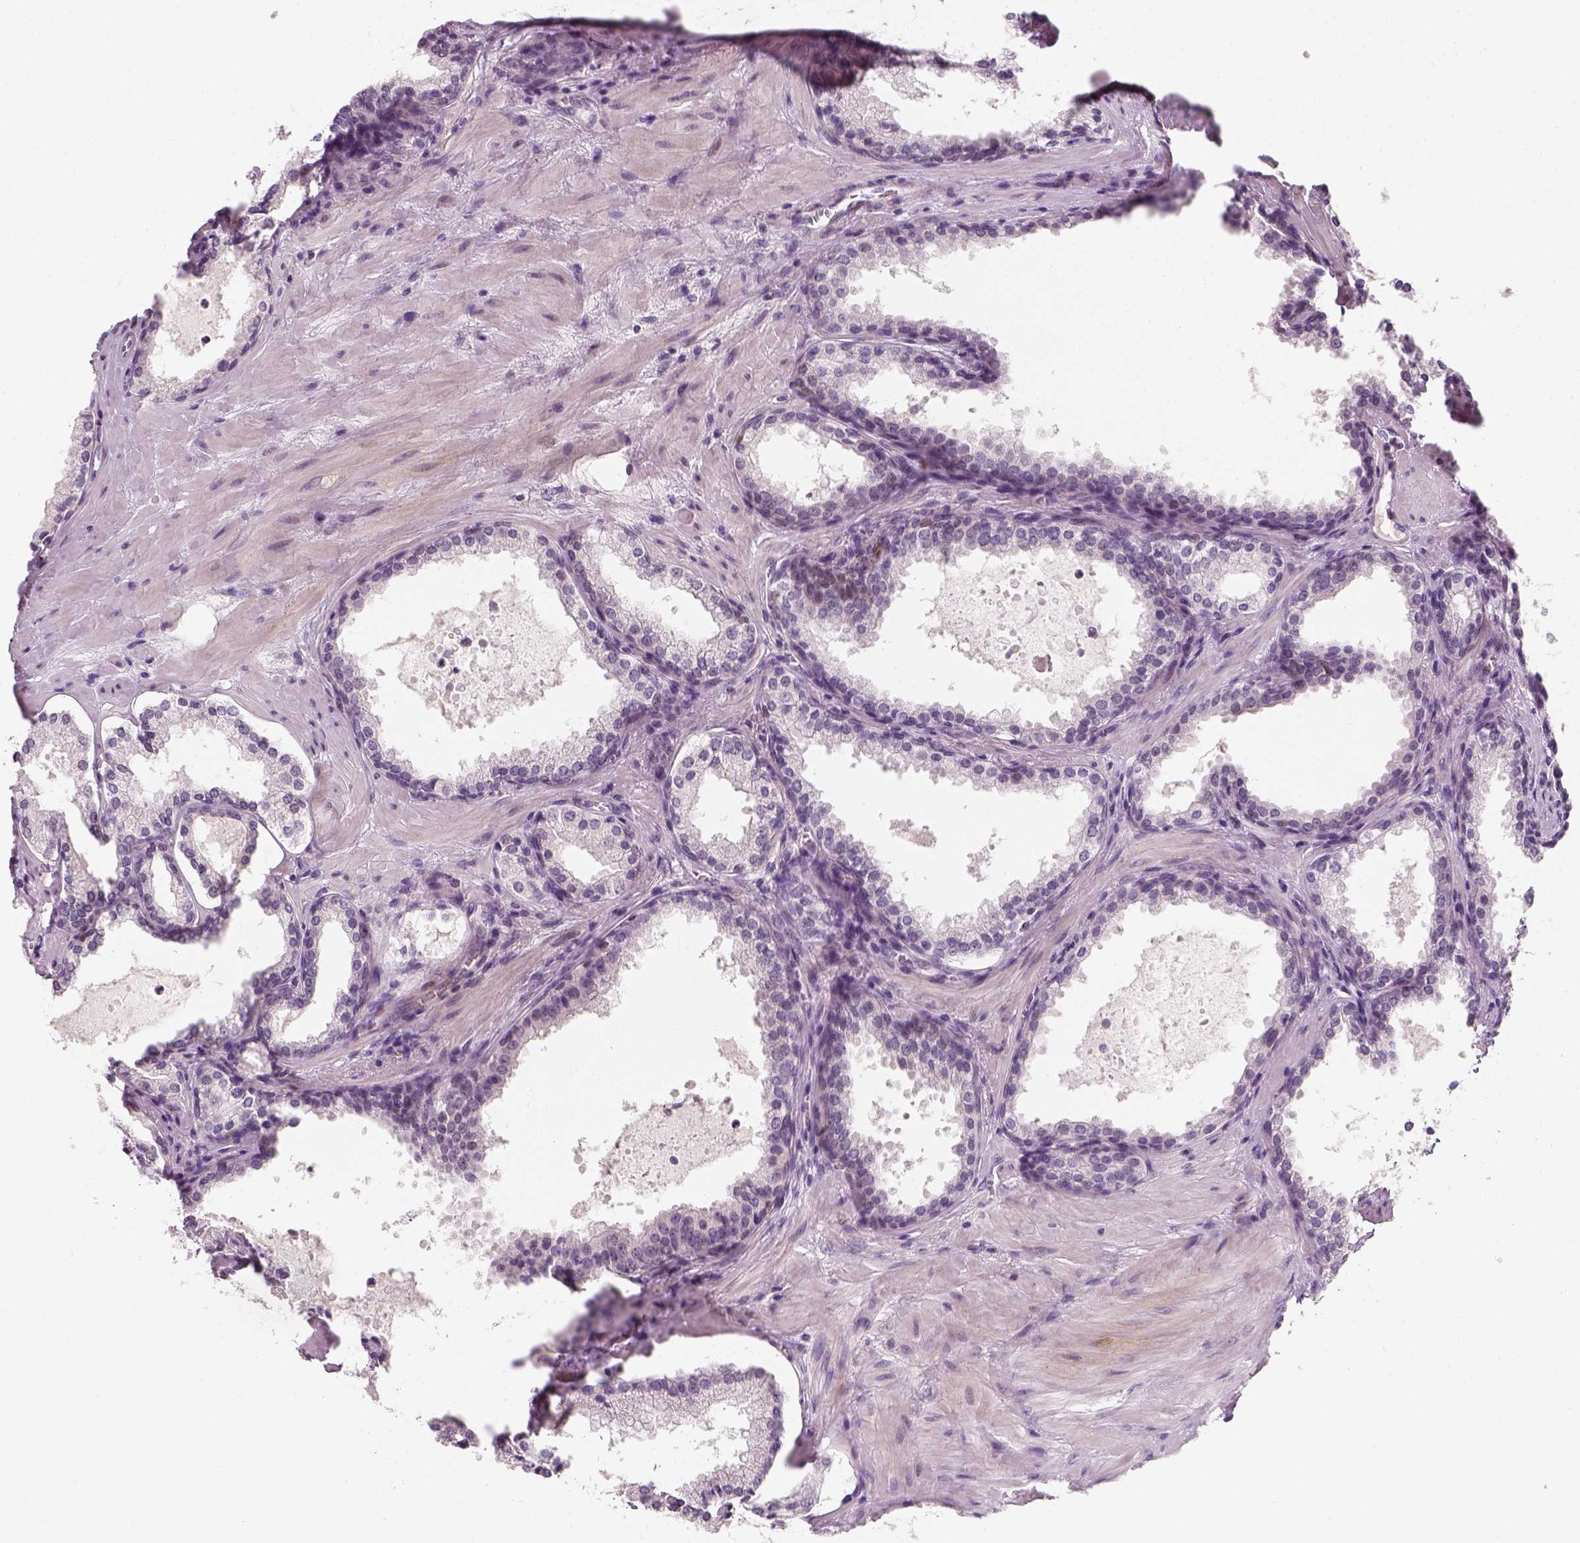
{"staining": {"intensity": "negative", "quantity": "none", "location": "none"}, "tissue": "prostate cancer", "cell_type": "Tumor cells", "image_type": "cancer", "snomed": [{"axis": "morphology", "description": "Adenocarcinoma, Low grade"}, {"axis": "topography", "description": "Prostate"}], "caption": "This is an IHC micrograph of prostate cancer (adenocarcinoma (low-grade)). There is no positivity in tumor cells.", "gene": "TP53", "patient": {"sex": "male", "age": 56}}